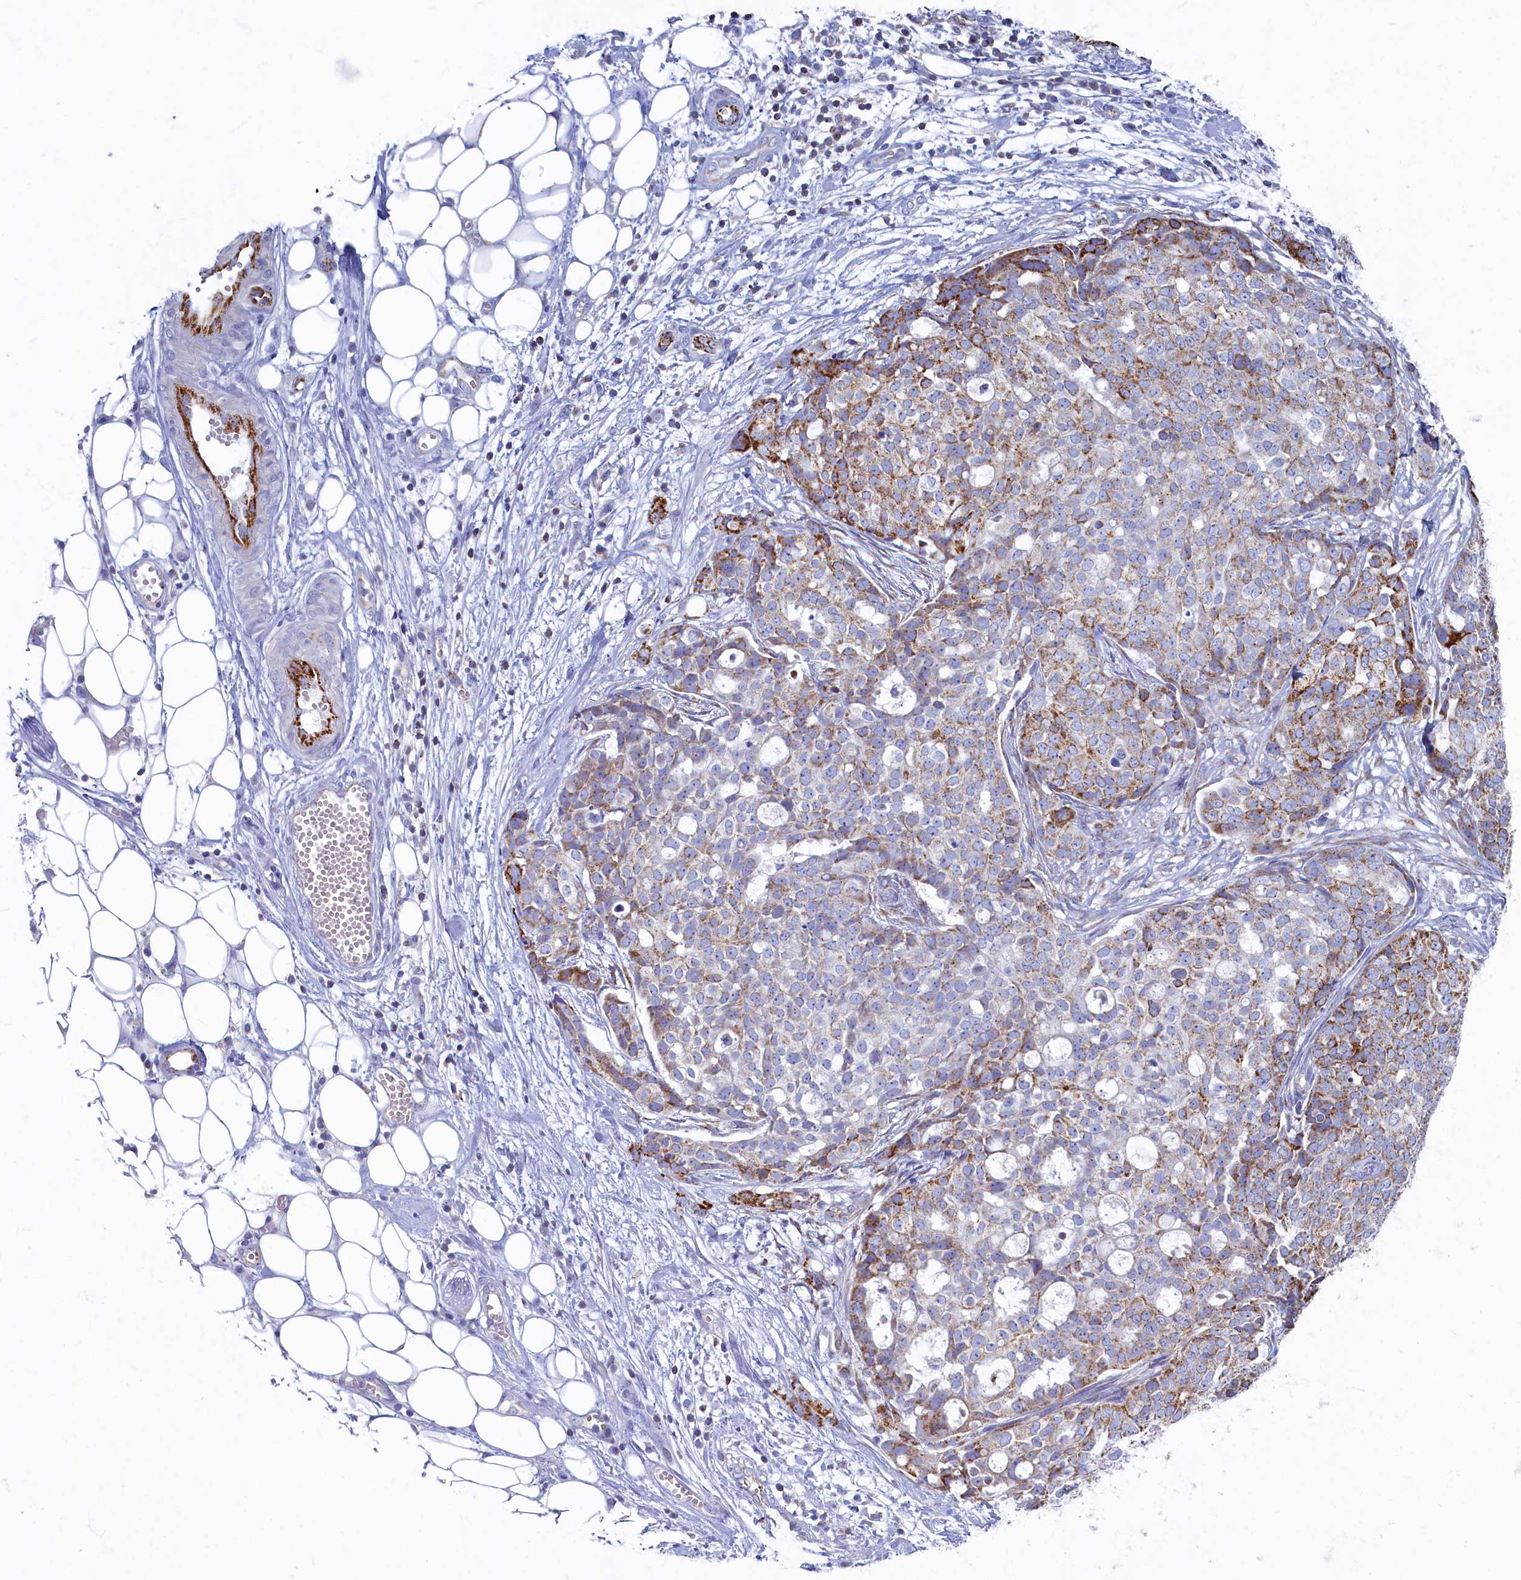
{"staining": {"intensity": "moderate", "quantity": "<25%", "location": "cytoplasmic/membranous"}, "tissue": "ovarian cancer", "cell_type": "Tumor cells", "image_type": "cancer", "snomed": [{"axis": "morphology", "description": "Cystadenocarcinoma, serous, NOS"}, {"axis": "topography", "description": "Soft tissue"}, {"axis": "topography", "description": "Ovary"}], "caption": "Immunohistochemistry (IHC) photomicrograph of neoplastic tissue: human ovarian cancer stained using IHC demonstrates low levels of moderate protein expression localized specifically in the cytoplasmic/membranous of tumor cells, appearing as a cytoplasmic/membranous brown color.", "gene": "OCIAD2", "patient": {"sex": "female", "age": 57}}